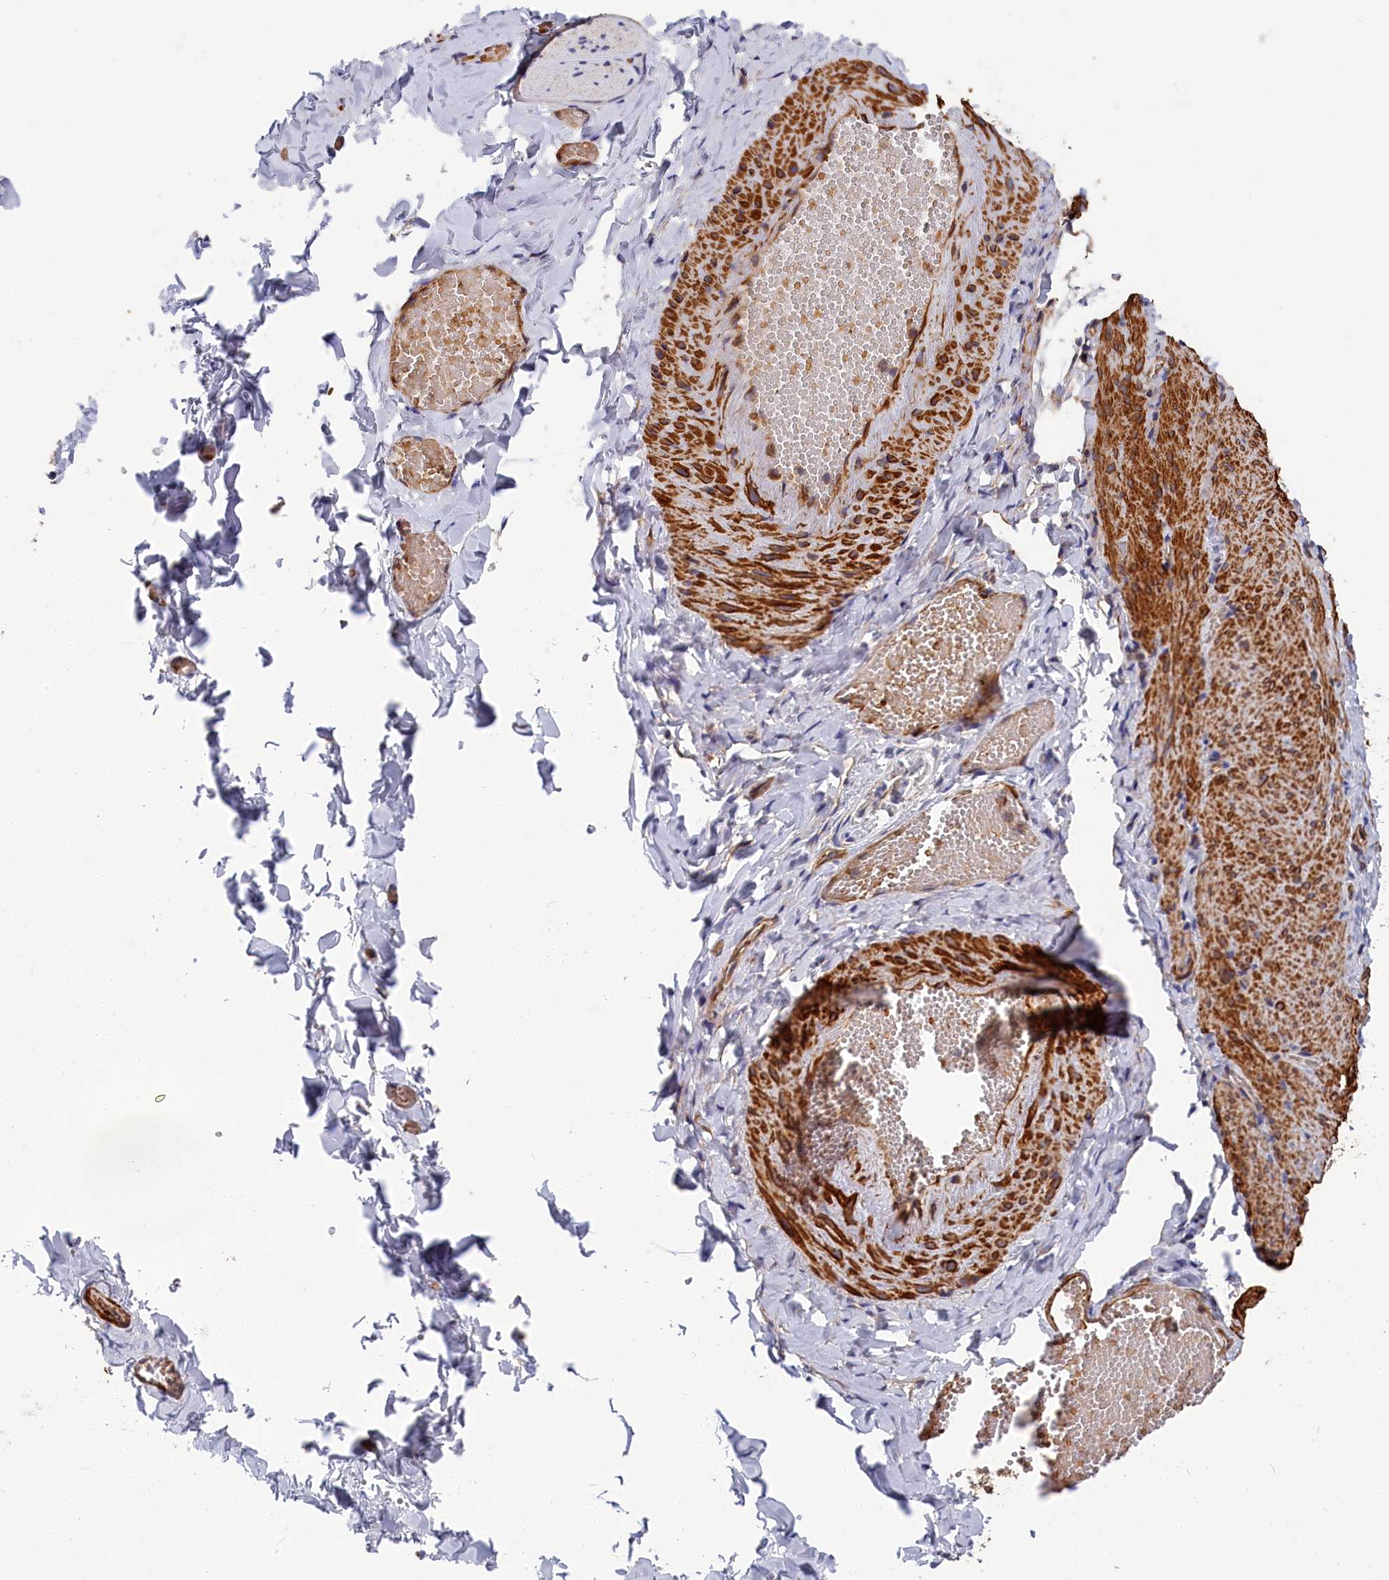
{"staining": {"intensity": "negative", "quantity": "none", "location": "none"}, "tissue": "adipose tissue", "cell_type": "Adipocytes", "image_type": "normal", "snomed": [{"axis": "morphology", "description": "Normal tissue, NOS"}, {"axis": "topography", "description": "Gallbladder"}, {"axis": "topography", "description": "Peripheral nerve tissue"}], "caption": "Adipocytes show no significant protein staining in benign adipose tissue.", "gene": "LDHD", "patient": {"sex": "male", "age": 38}}